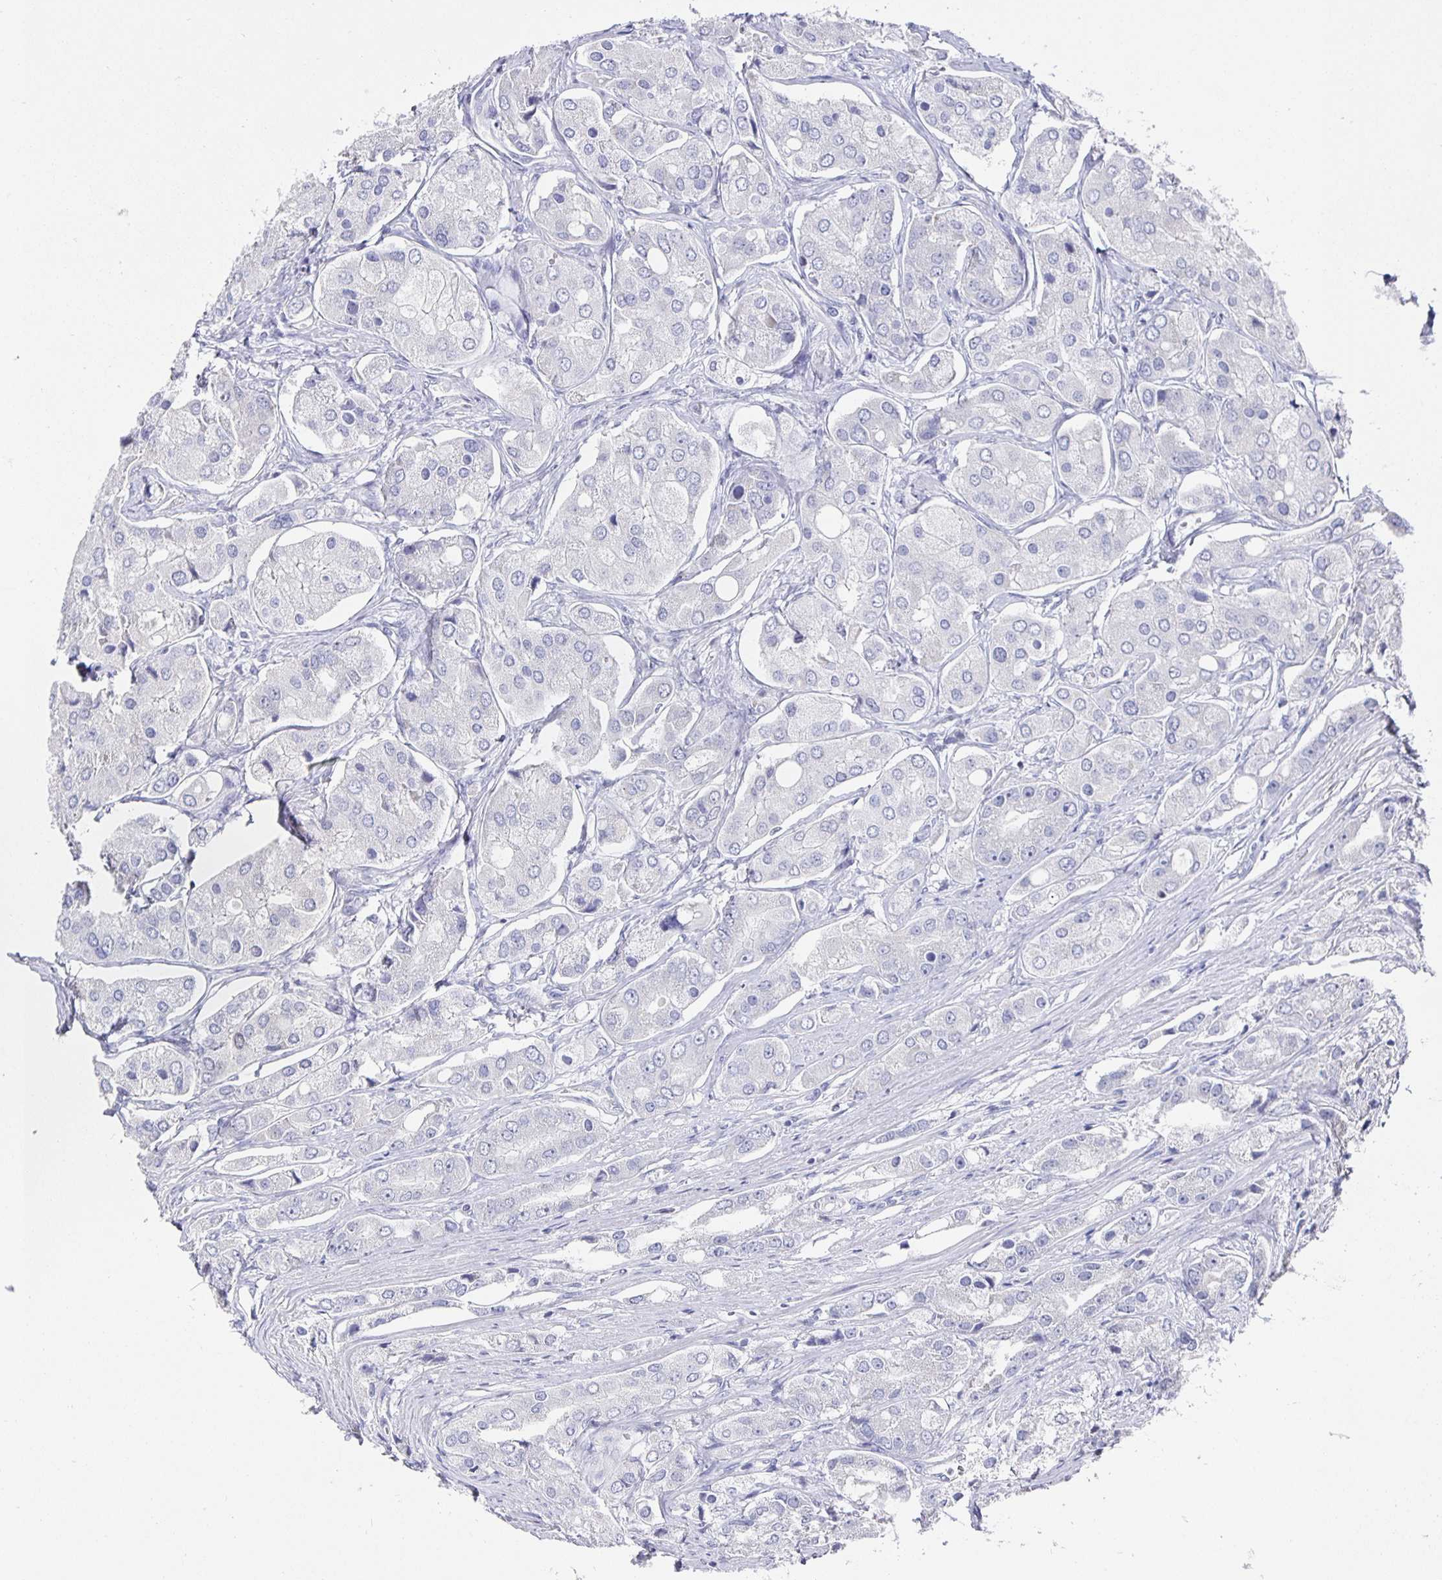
{"staining": {"intensity": "negative", "quantity": "none", "location": "none"}, "tissue": "prostate cancer", "cell_type": "Tumor cells", "image_type": "cancer", "snomed": [{"axis": "morphology", "description": "Adenocarcinoma, Low grade"}, {"axis": "topography", "description": "Prostate"}], "caption": "DAB (3,3'-diaminobenzidine) immunohistochemical staining of adenocarcinoma (low-grade) (prostate) reveals no significant positivity in tumor cells.", "gene": "RUNX2", "patient": {"sex": "male", "age": 69}}